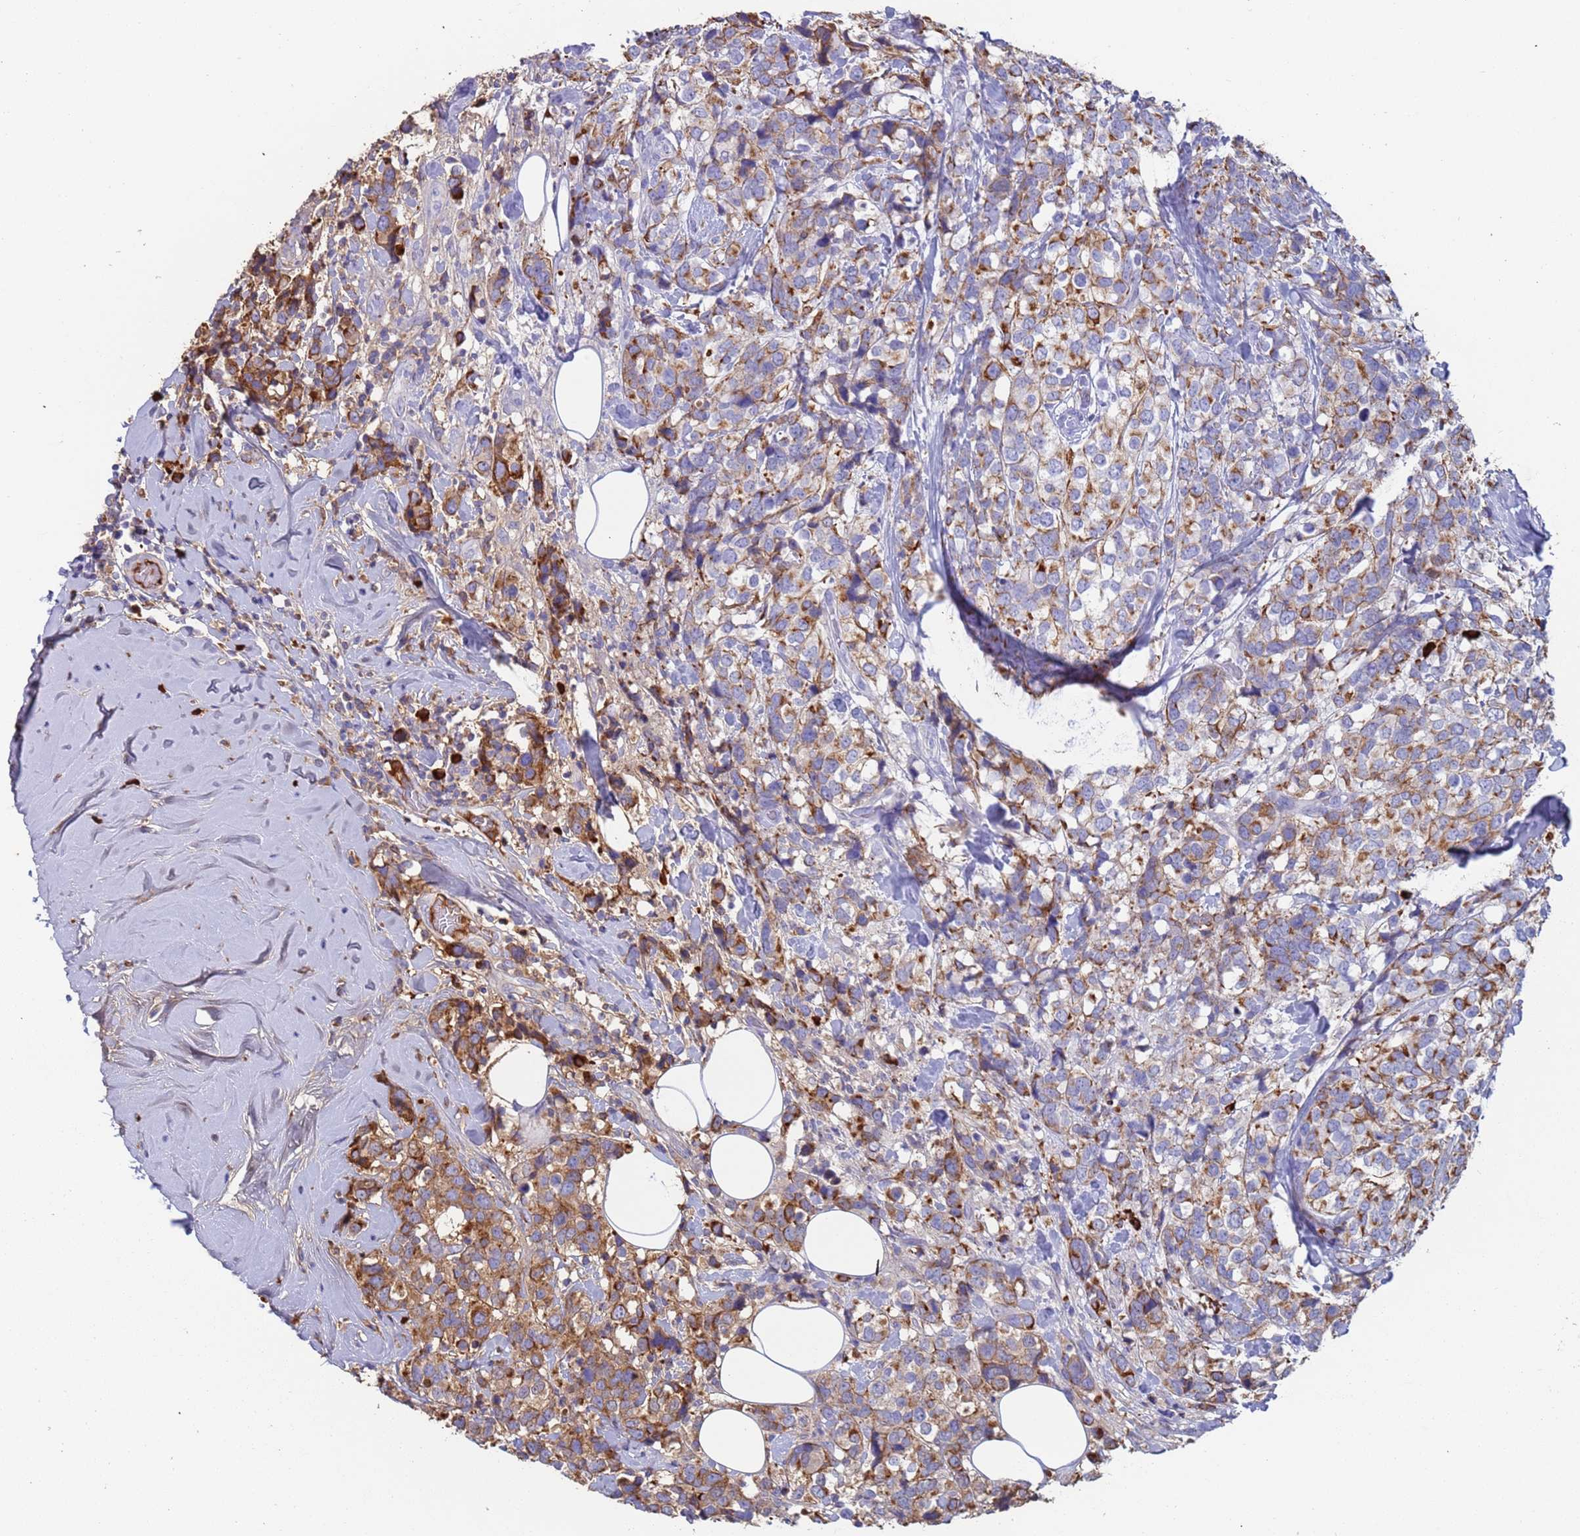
{"staining": {"intensity": "moderate", "quantity": "25%-75%", "location": "cytoplasmic/membranous"}, "tissue": "breast cancer", "cell_type": "Tumor cells", "image_type": "cancer", "snomed": [{"axis": "morphology", "description": "Lobular carcinoma"}, {"axis": "topography", "description": "Breast"}], "caption": "Immunohistochemical staining of human lobular carcinoma (breast) displays moderate cytoplasmic/membranous protein expression in approximately 25%-75% of tumor cells. (DAB (3,3'-diaminobenzidine) IHC with brightfield microscopy, high magnification).", "gene": "CYSLTR2", "patient": {"sex": "female", "age": 59}}